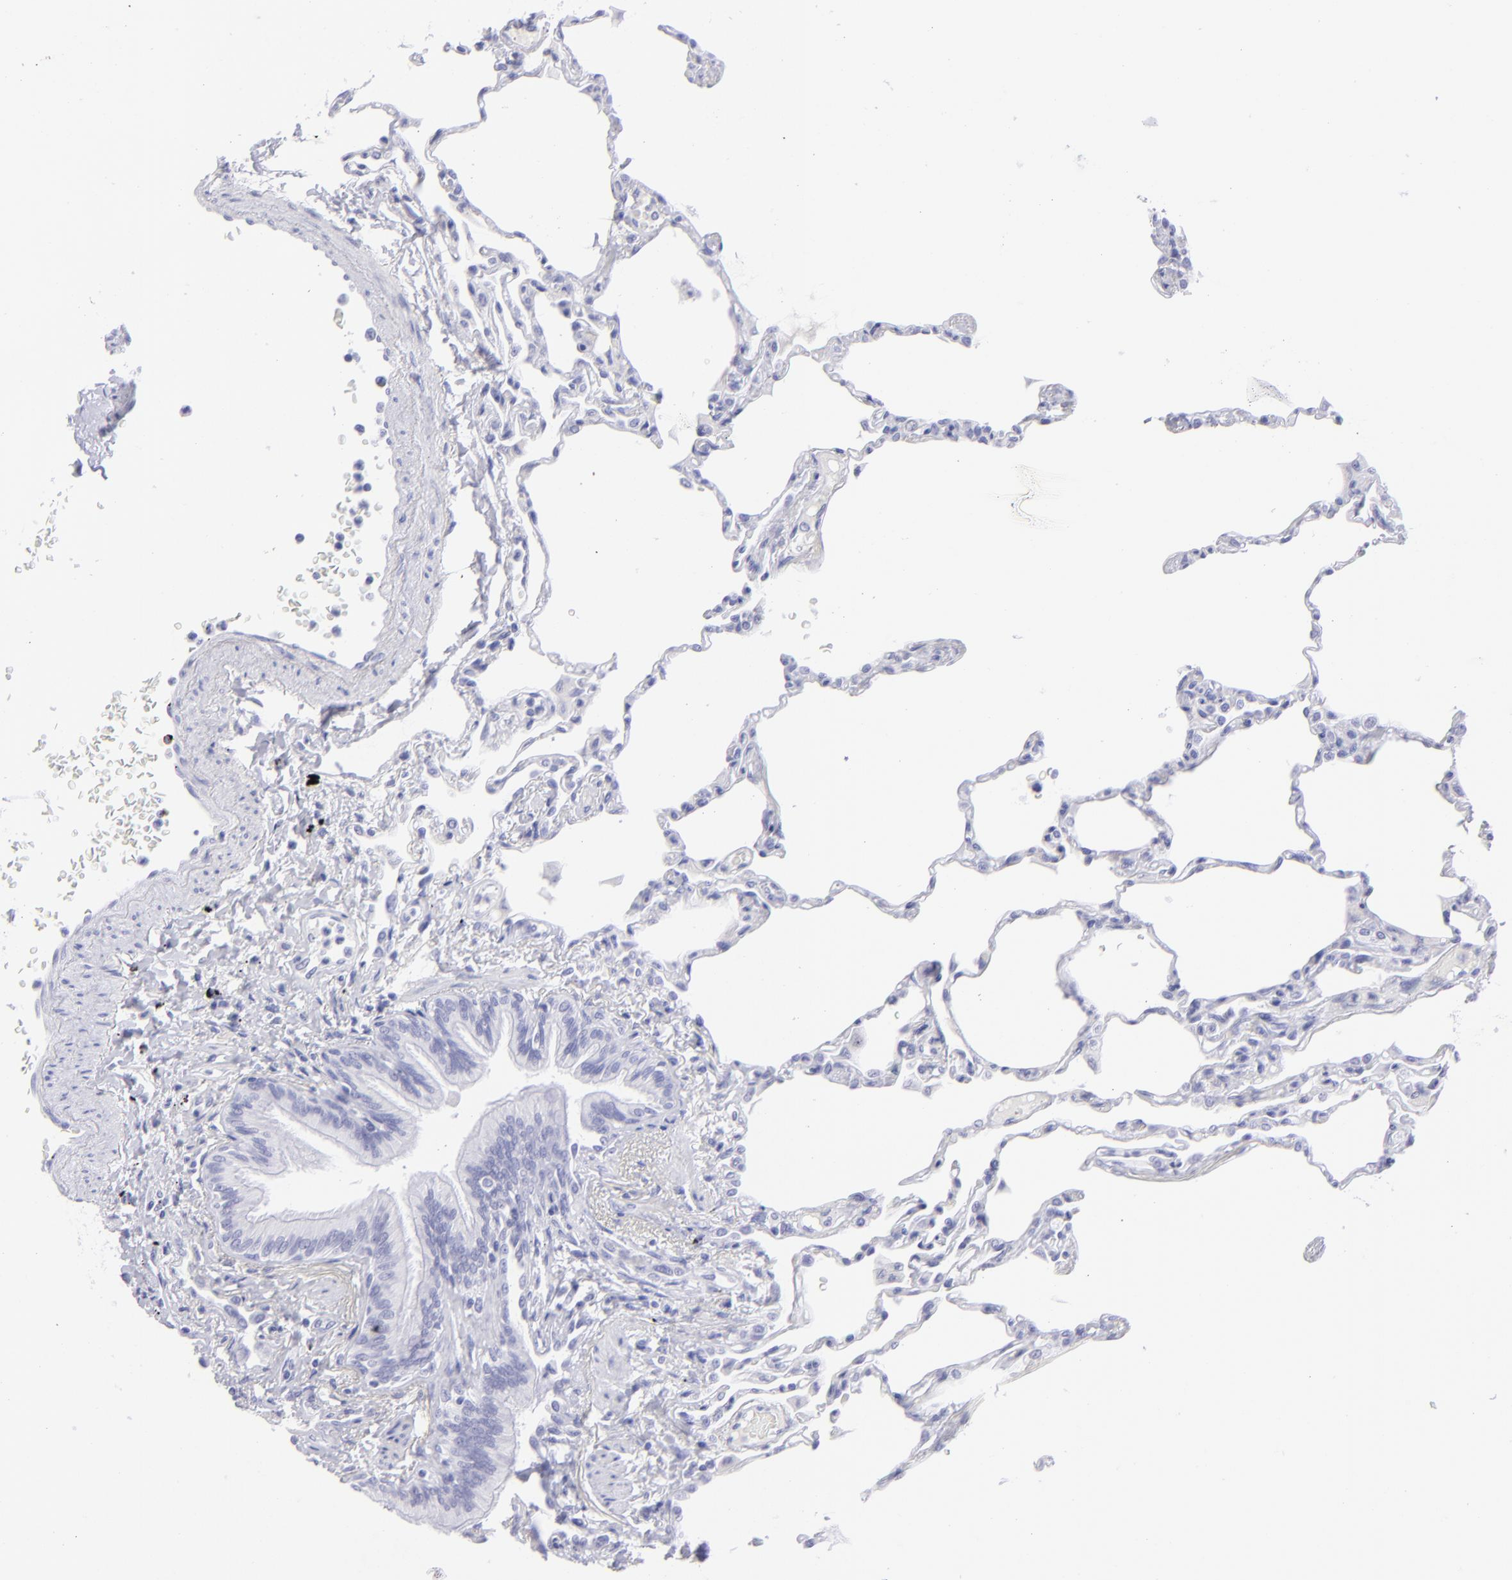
{"staining": {"intensity": "negative", "quantity": "none", "location": "none"}, "tissue": "lung", "cell_type": "Alveolar cells", "image_type": "normal", "snomed": [{"axis": "morphology", "description": "Normal tissue, NOS"}, {"axis": "topography", "description": "Lung"}], "caption": "An IHC image of benign lung is shown. There is no staining in alveolar cells of lung. The staining is performed using DAB brown chromogen with nuclei counter-stained in using hematoxylin.", "gene": "SLC1A2", "patient": {"sex": "female", "age": 49}}